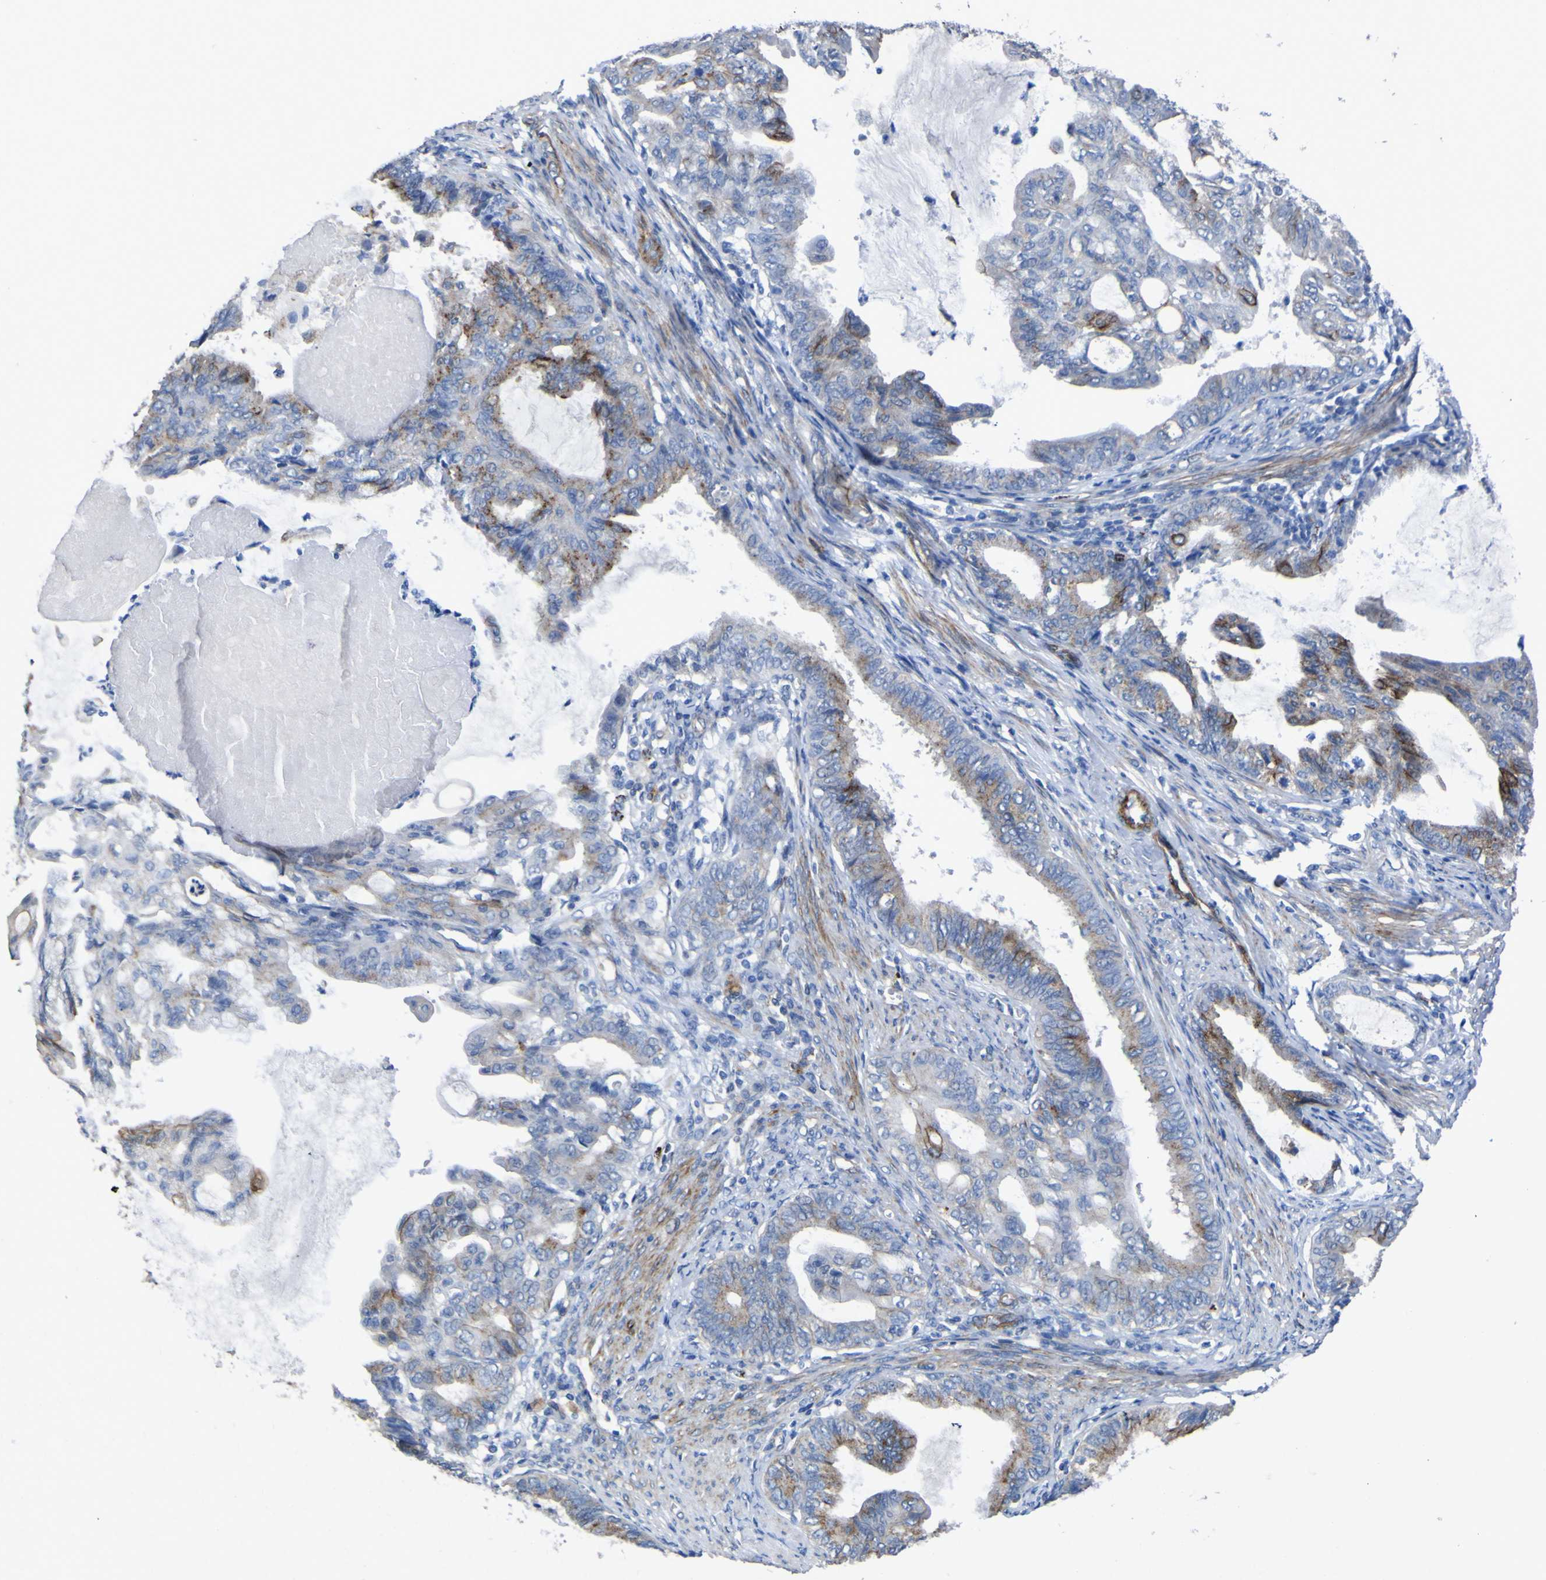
{"staining": {"intensity": "strong", "quantity": "25%-75%", "location": "cytoplasmic/membranous"}, "tissue": "endometrial cancer", "cell_type": "Tumor cells", "image_type": "cancer", "snomed": [{"axis": "morphology", "description": "Adenocarcinoma, NOS"}, {"axis": "topography", "description": "Endometrium"}], "caption": "Brown immunohistochemical staining in human adenocarcinoma (endometrial) shows strong cytoplasmic/membranous positivity in about 25%-75% of tumor cells.", "gene": "AGO4", "patient": {"sex": "female", "age": 86}}